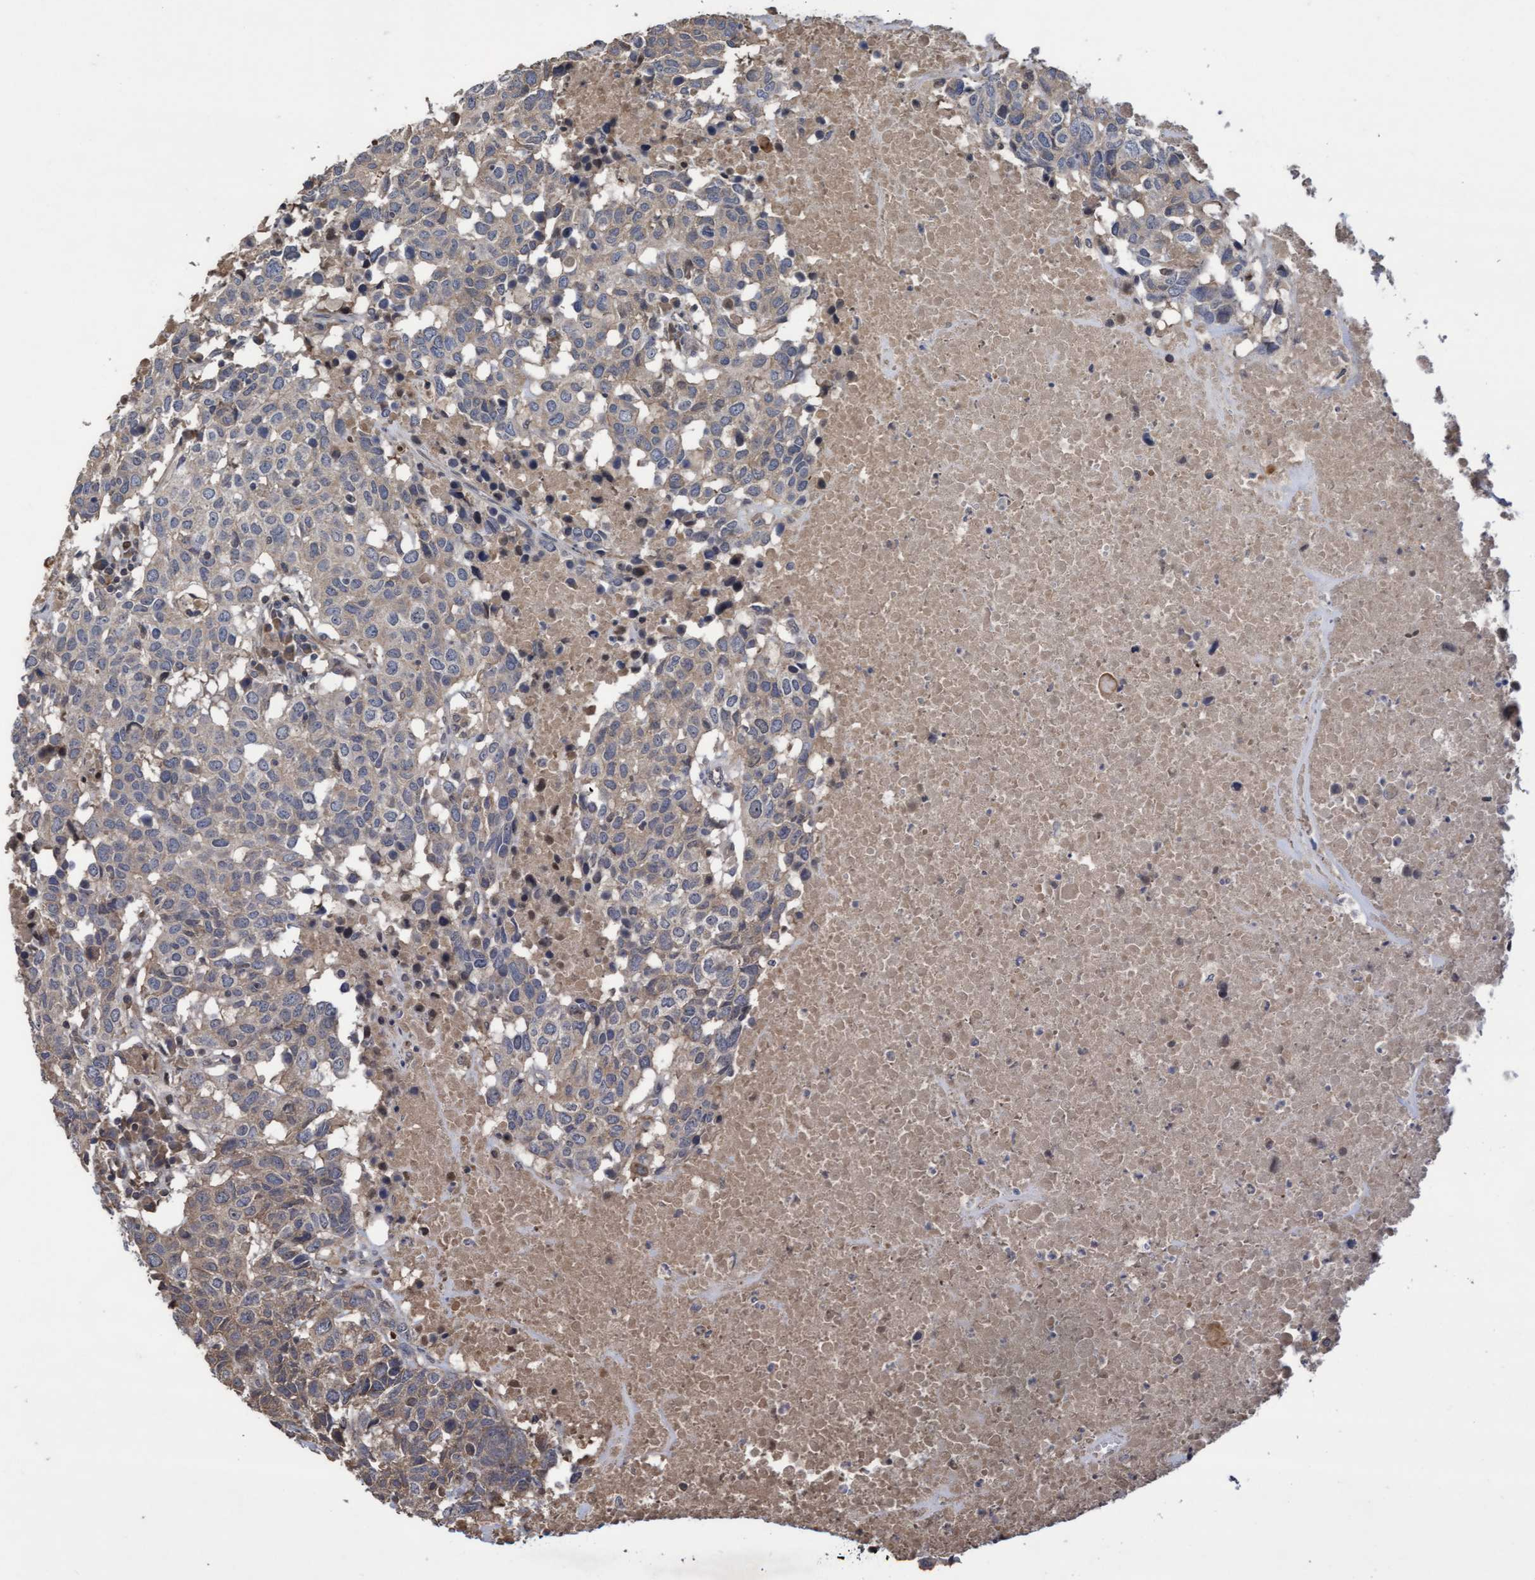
{"staining": {"intensity": "weak", "quantity": "<25%", "location": "cytoplasmic/membranous"}, "tissue": "head and neck cancer", "cell_type": "Tumor cells", "image_type": "cancer", "snomed": [{"axis": "morphology", "description": "Squamous cell carcinoma, NOS"}, {"axis": "topography", "description": "Head-Neck"}], "caption": "Histopathology image shows no protein positivity in tumor cells of head and neck cancer (squamous cell carcinoma) tissue.", "gene": "COBL", "patient": {"sex": "male", "age": 66}}